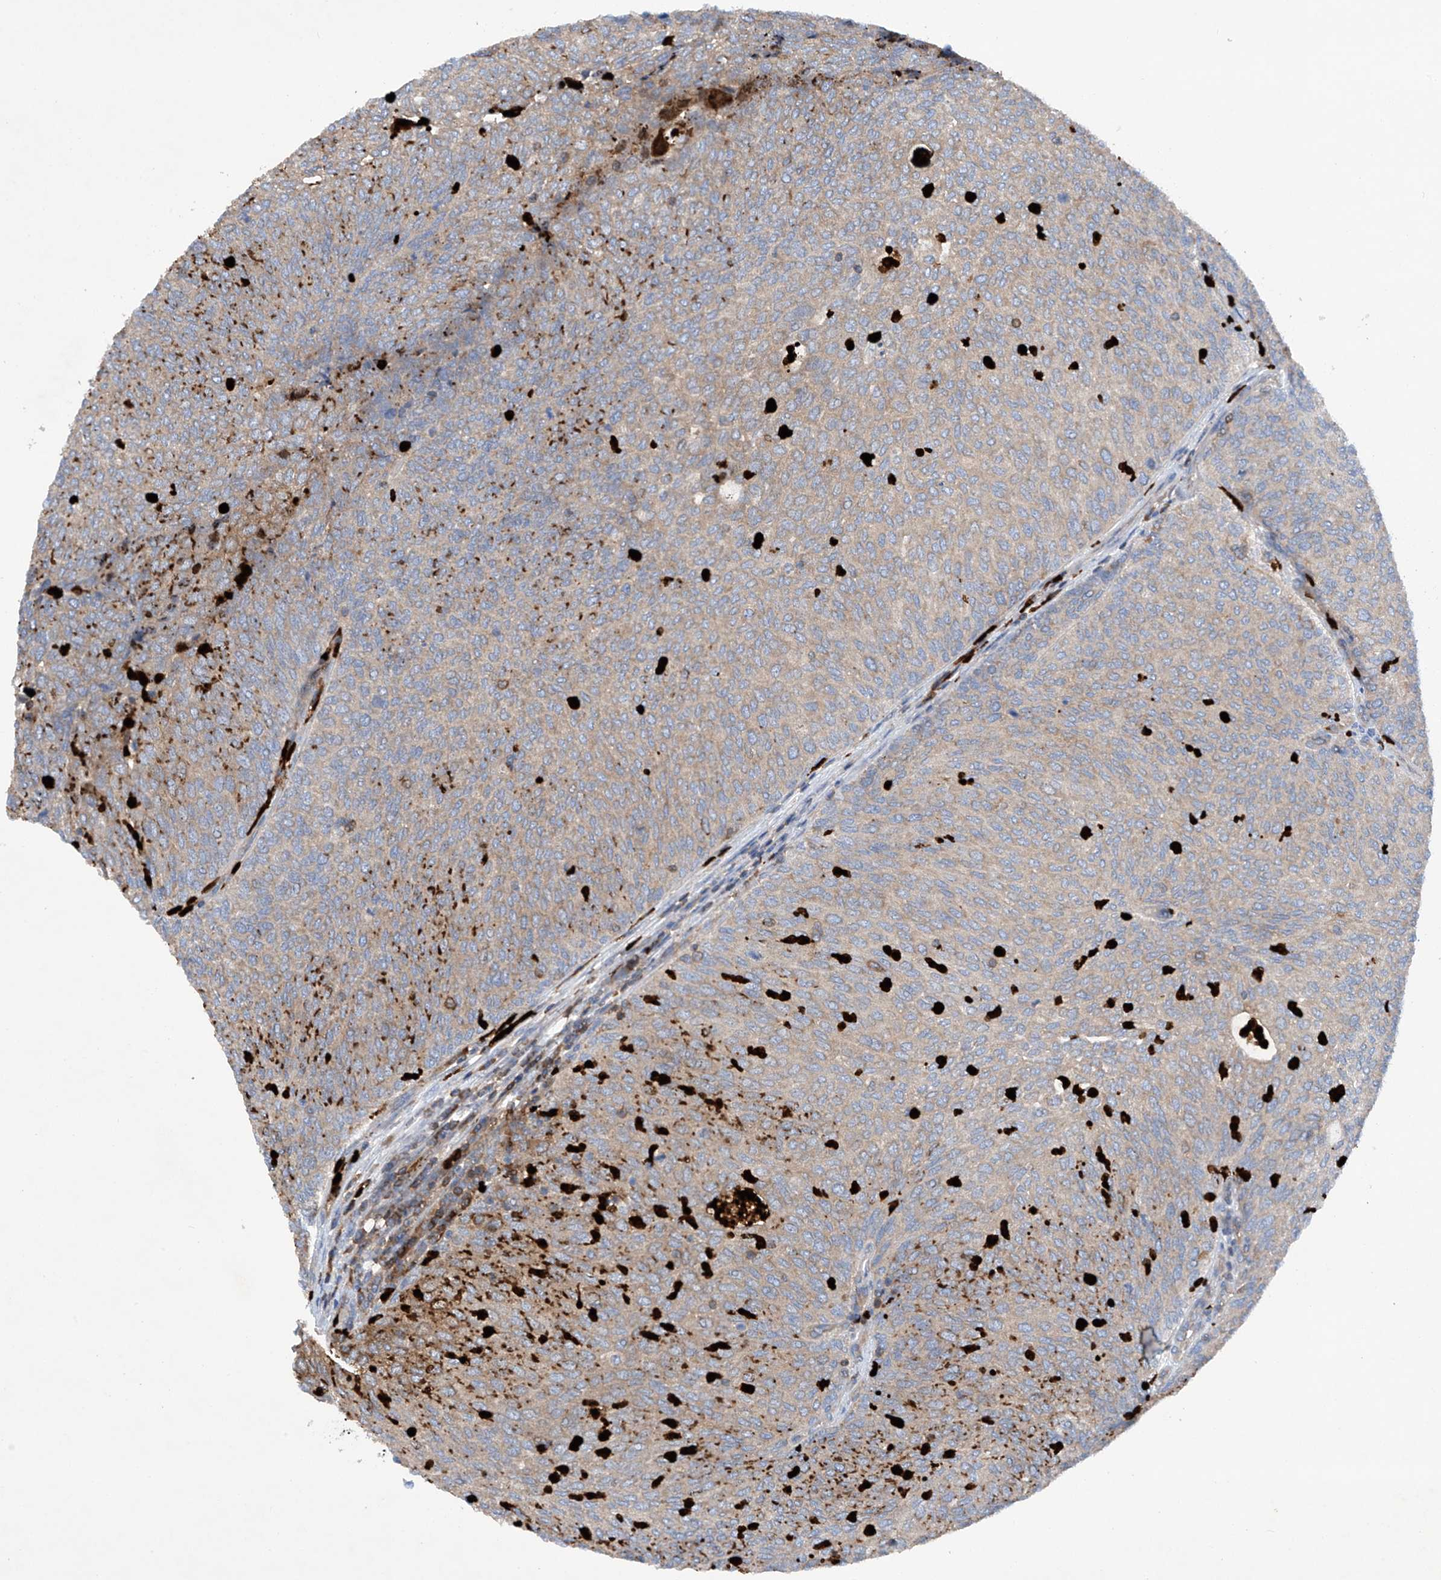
{"staining": {"intensity": "moderate", "quantity": "25%-75%", "location": "cytoplasmic/membranous"}, "tissue": "urothelial cancer", "cell_type": "Tumor cells", "image_type": "cancer", "snomed": [{"axis": "morphology", "description": "Urothelial carcinoma, Low grade"}, {"axis": "topography", "description": "Urinary bladder"}], "caption": "High-power microscopy captured an immunohistochemistry histopathology image of urothelial cancer, revealing moderate cytoplasmic/membranous staining in approximately 25%-75% of tumor cells.", "gene": "PHACTR2", "patient": {"sex": "female", "age": 79}}